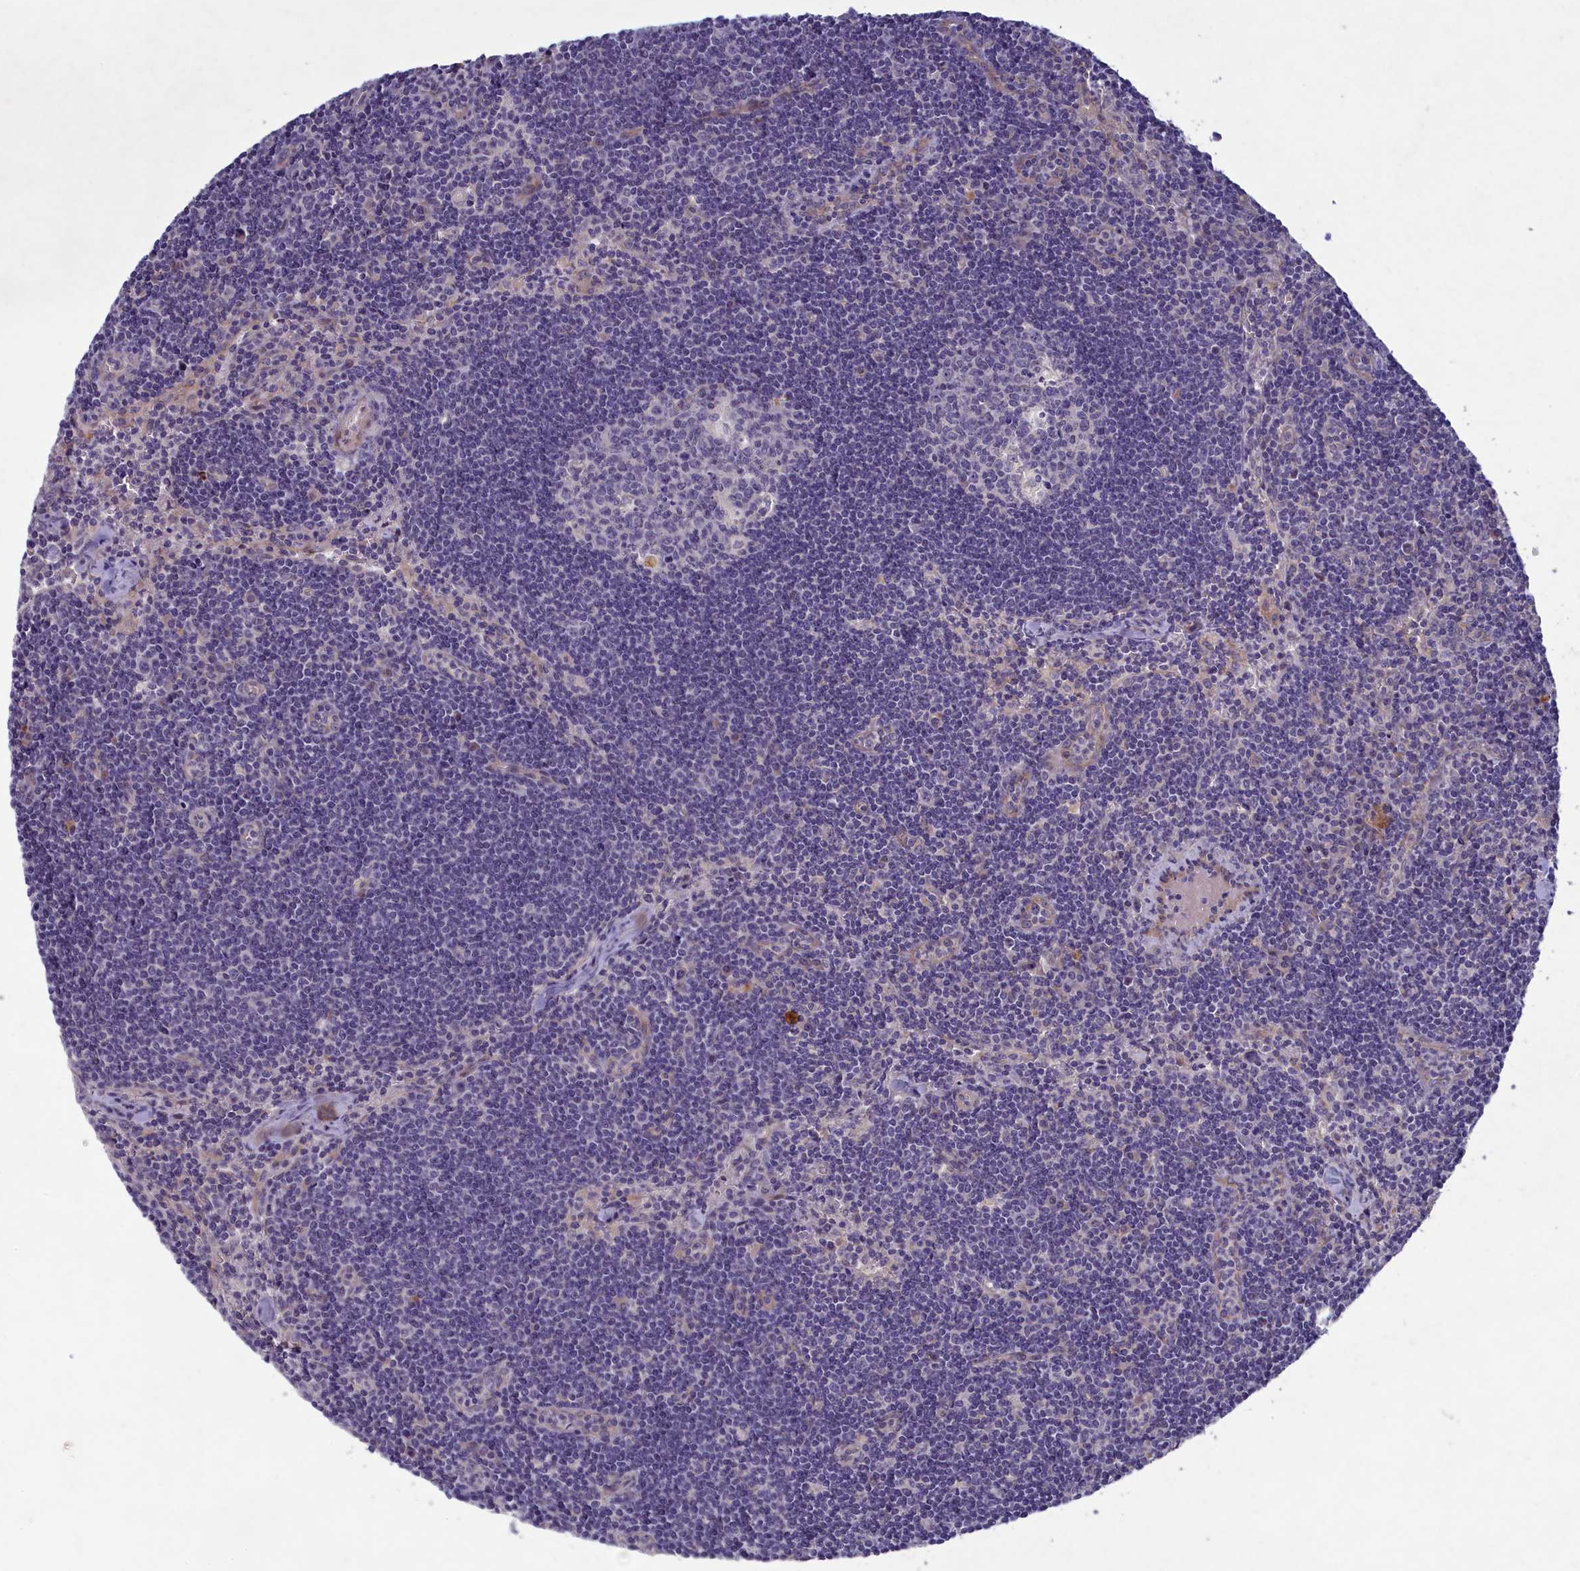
{"staining": {"intensity": "negative", "quantity": "none", "location": "none"}, "tissue": "lymph node", "cell_type": "Germinal center cells", "image_type": "normal", "snomed": [{"axis": "morphology", "description": "Normal tissue, NOS"}, {"axis": "topography", "description": "Lymph node"}], "caption": "Benign lymph node was stained to show a protein in brown. There is no significant positivity in germinal center cells. The staining is performed using DAB brown chromogen with nuclei counter-stained in using hematoxylin.", "gene": "PLEKHG6", "patient": {"sex": "female", "age": 32}}